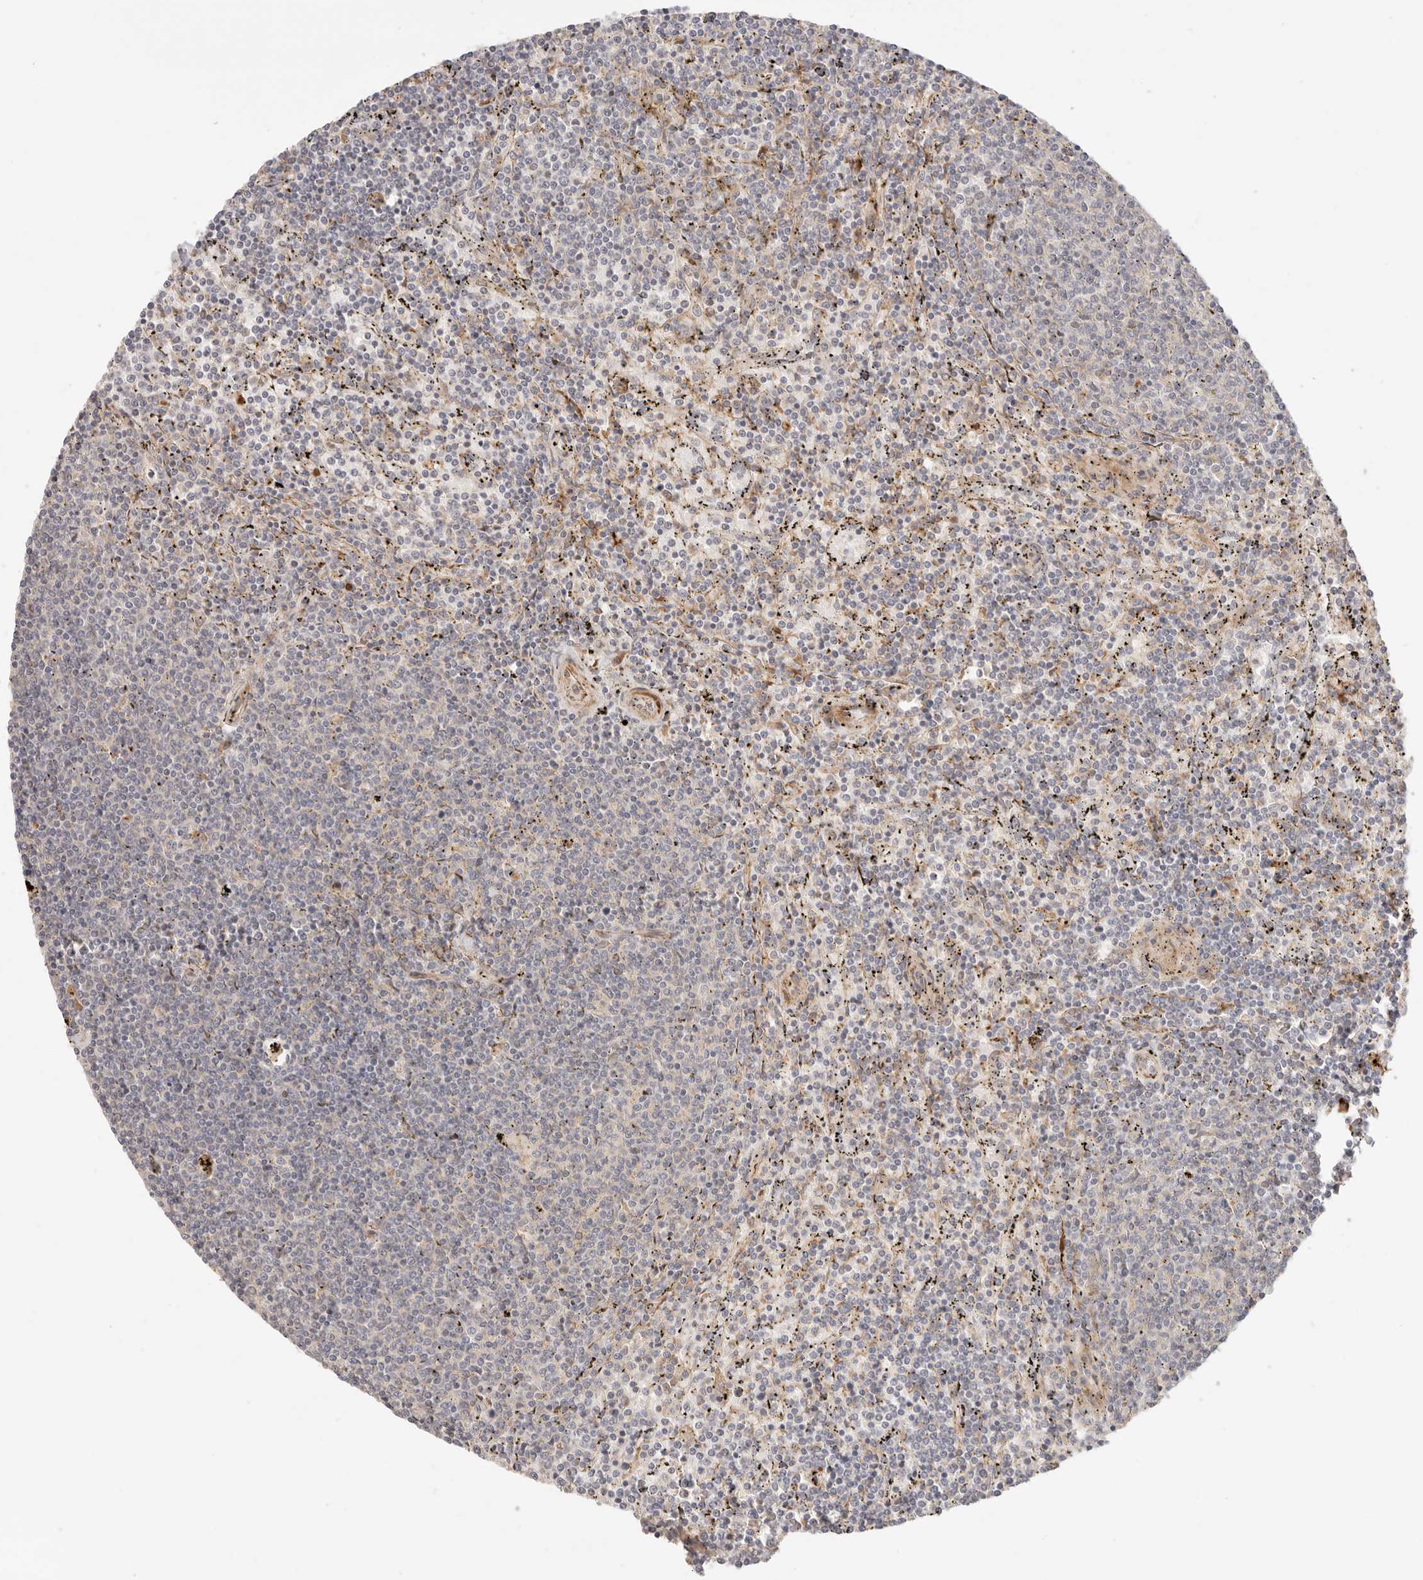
{"staining": {"intensity": "negative", "quantity": "none", "location": "none"}, "tissue": "lymphoma", "cell_type": "Tumor cells", "image_type": "cancer", "snomed": [{"axis": "morphology", "description": "Malignant lymphoma, non-Hodgkin's type, Low grade"}, {"axis": "topography", "description": "Spleen"}], "caption": "IHC histopathology image of human low-grade malignant lymphoma, non-Hodgkin's type stained for a protein (brown), which exhibits no positivity in tumor cells. (Brightfield microscopy of DAB immunohistochemistry (IHC) at high magnification).", "gene": "IL1R2", "patient": {"sex": "female", "age": 50}}